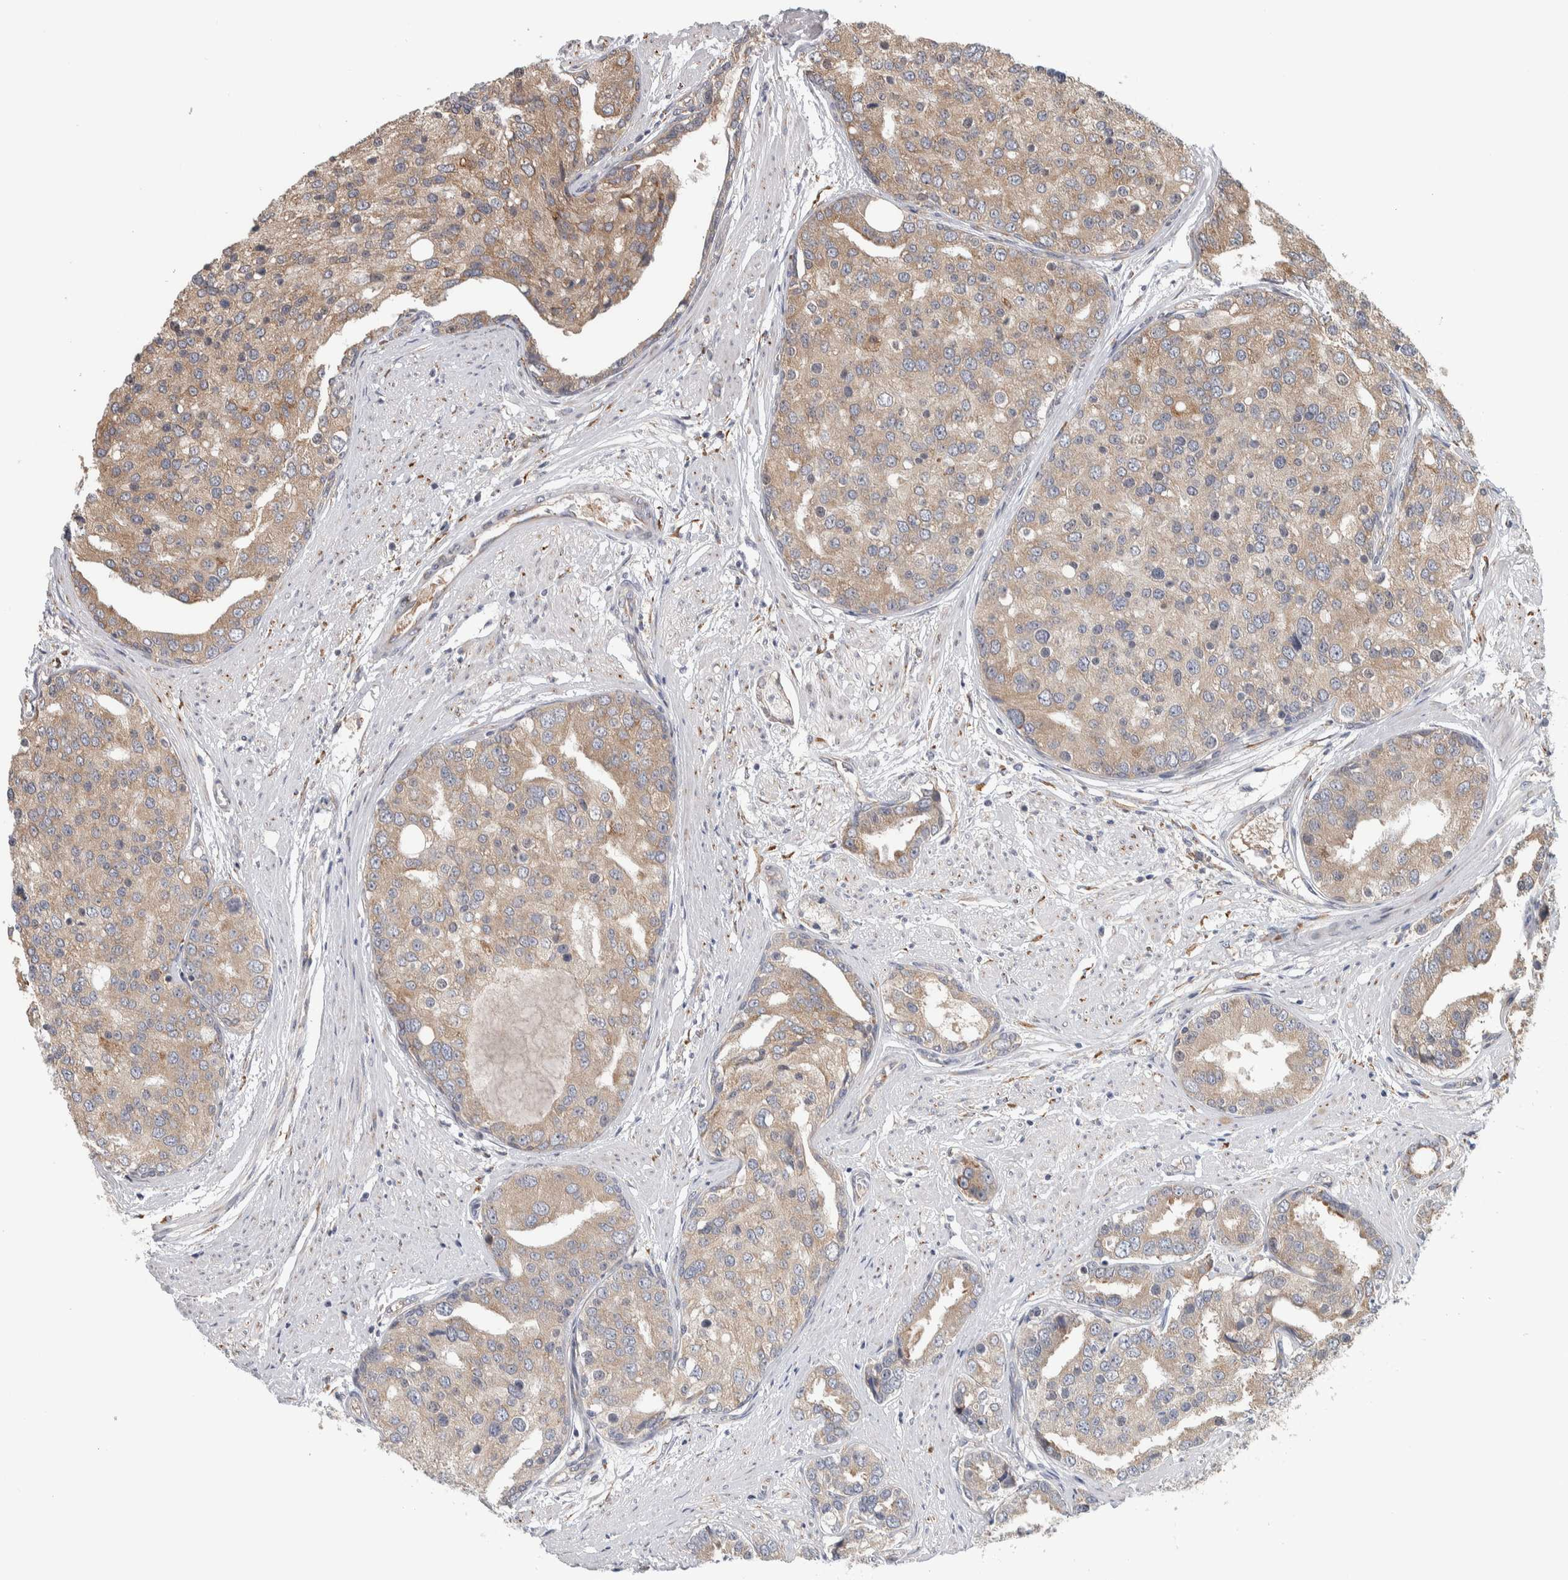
{"staining": {"intensity": "weak", "quantity": ">75%", "location": "cytoplasmic/membranous"}, "tissue": "prostate cancer", "cell_type": "Tumor cells", "image_type": "cancer", "snomed": [{"axis": "morphology", "description": "Adenocarcinoma, High grade"}, {"axis": "topography", "description": "Prostate"}], "caption": "The histopathology image exhibits a brown stain indicating the presence of a protein in the cytoplasmic/membranous of tumor cells in prostate adenocarcinoma (high-grade). The protein of interest is shown in brown color, while the nuclei are stained blue.", "gene": "EIF3H", "patient": {"sex": "male", "age": 50}}